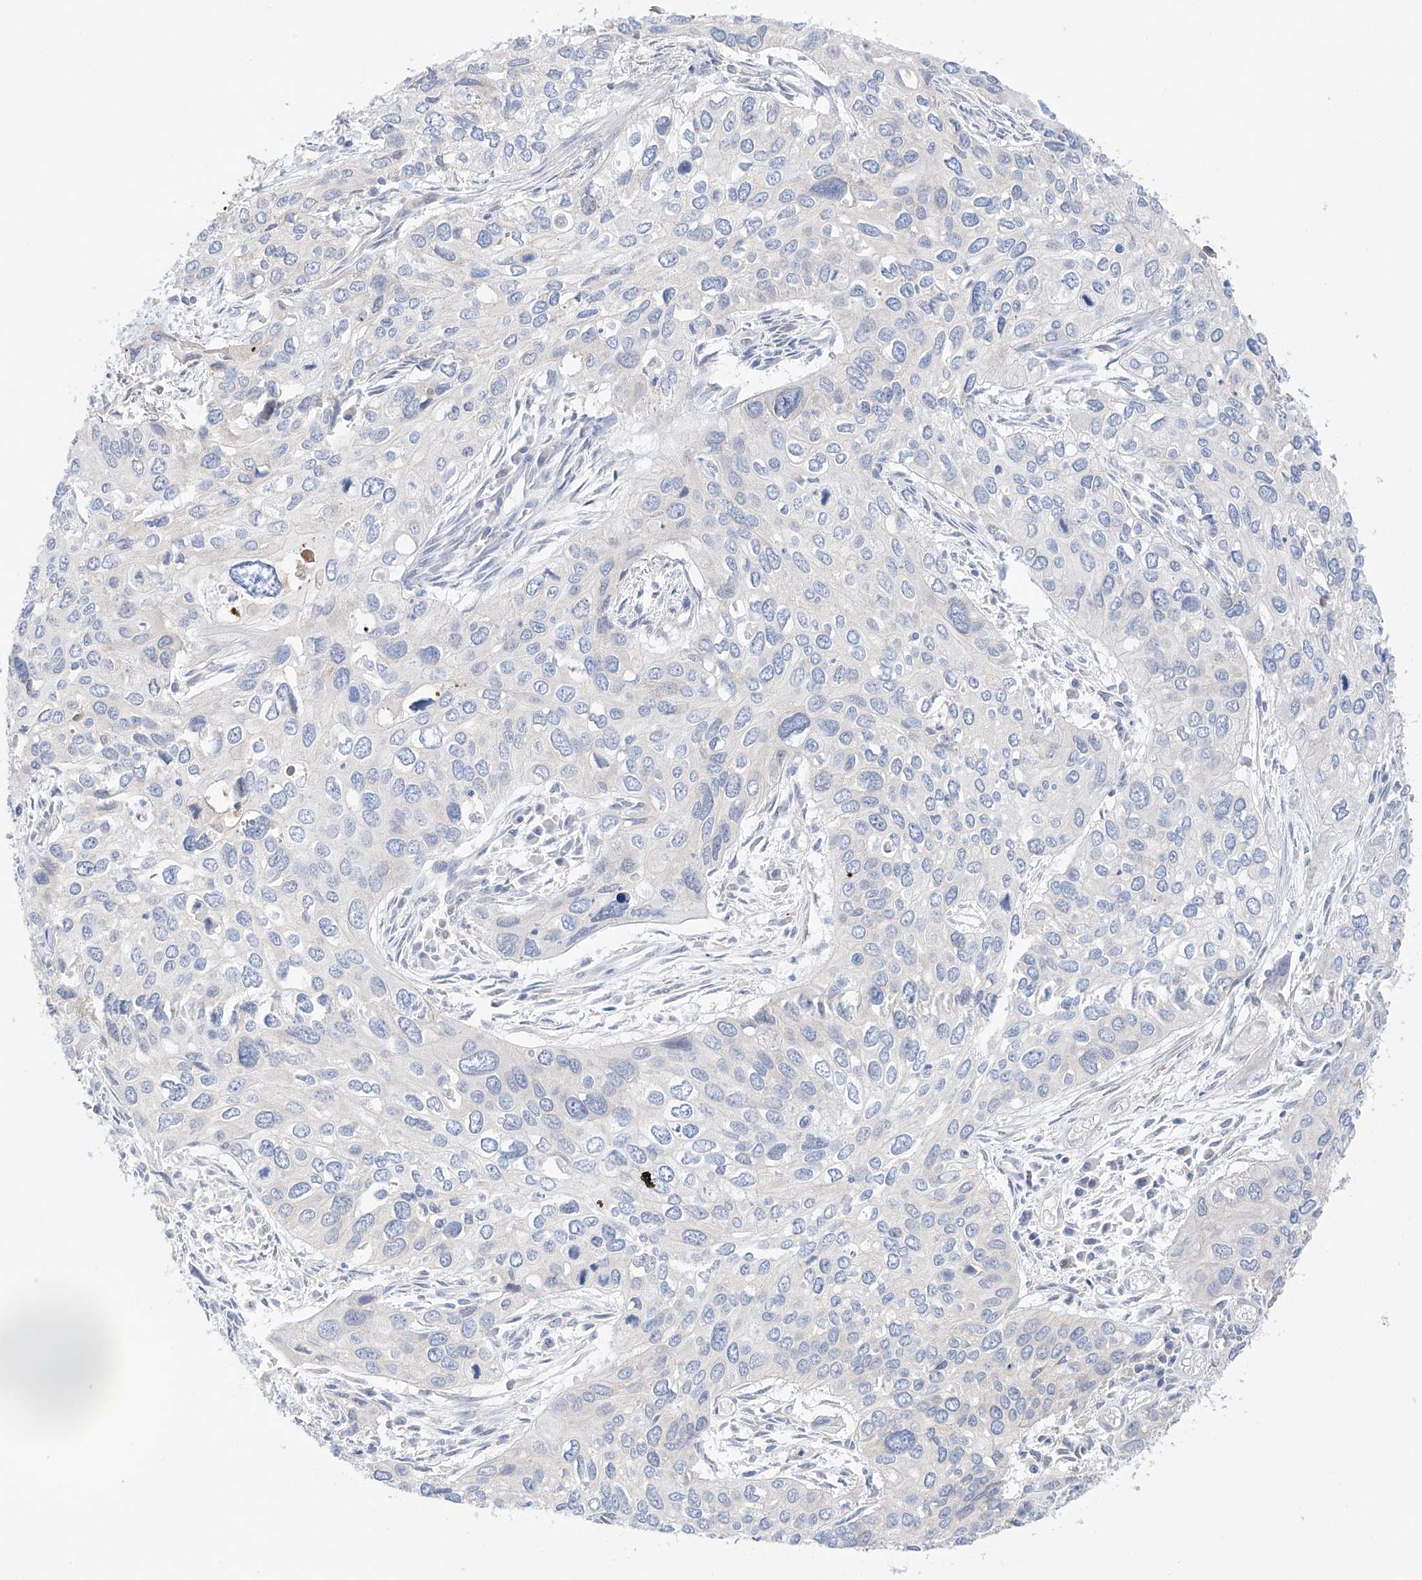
{"staining": {"intensity": "negative", "quantity": "none", "location": "none"}, "tissue": "cervical cancer", "cell_type": "Tumor cells", "image_type": "cancer", "snomed": [{"axis": "morphology", "description": "Squamous cell carcinoma, NOS"}, {"axis": "topography", "description": "Cervix"}], "caption": "Tumor cells are negative for protein expression in human squamous cell carcinoma (cervical).", "gene": "PGGT1B", "patient": {"sex": "female", "age": 55}}